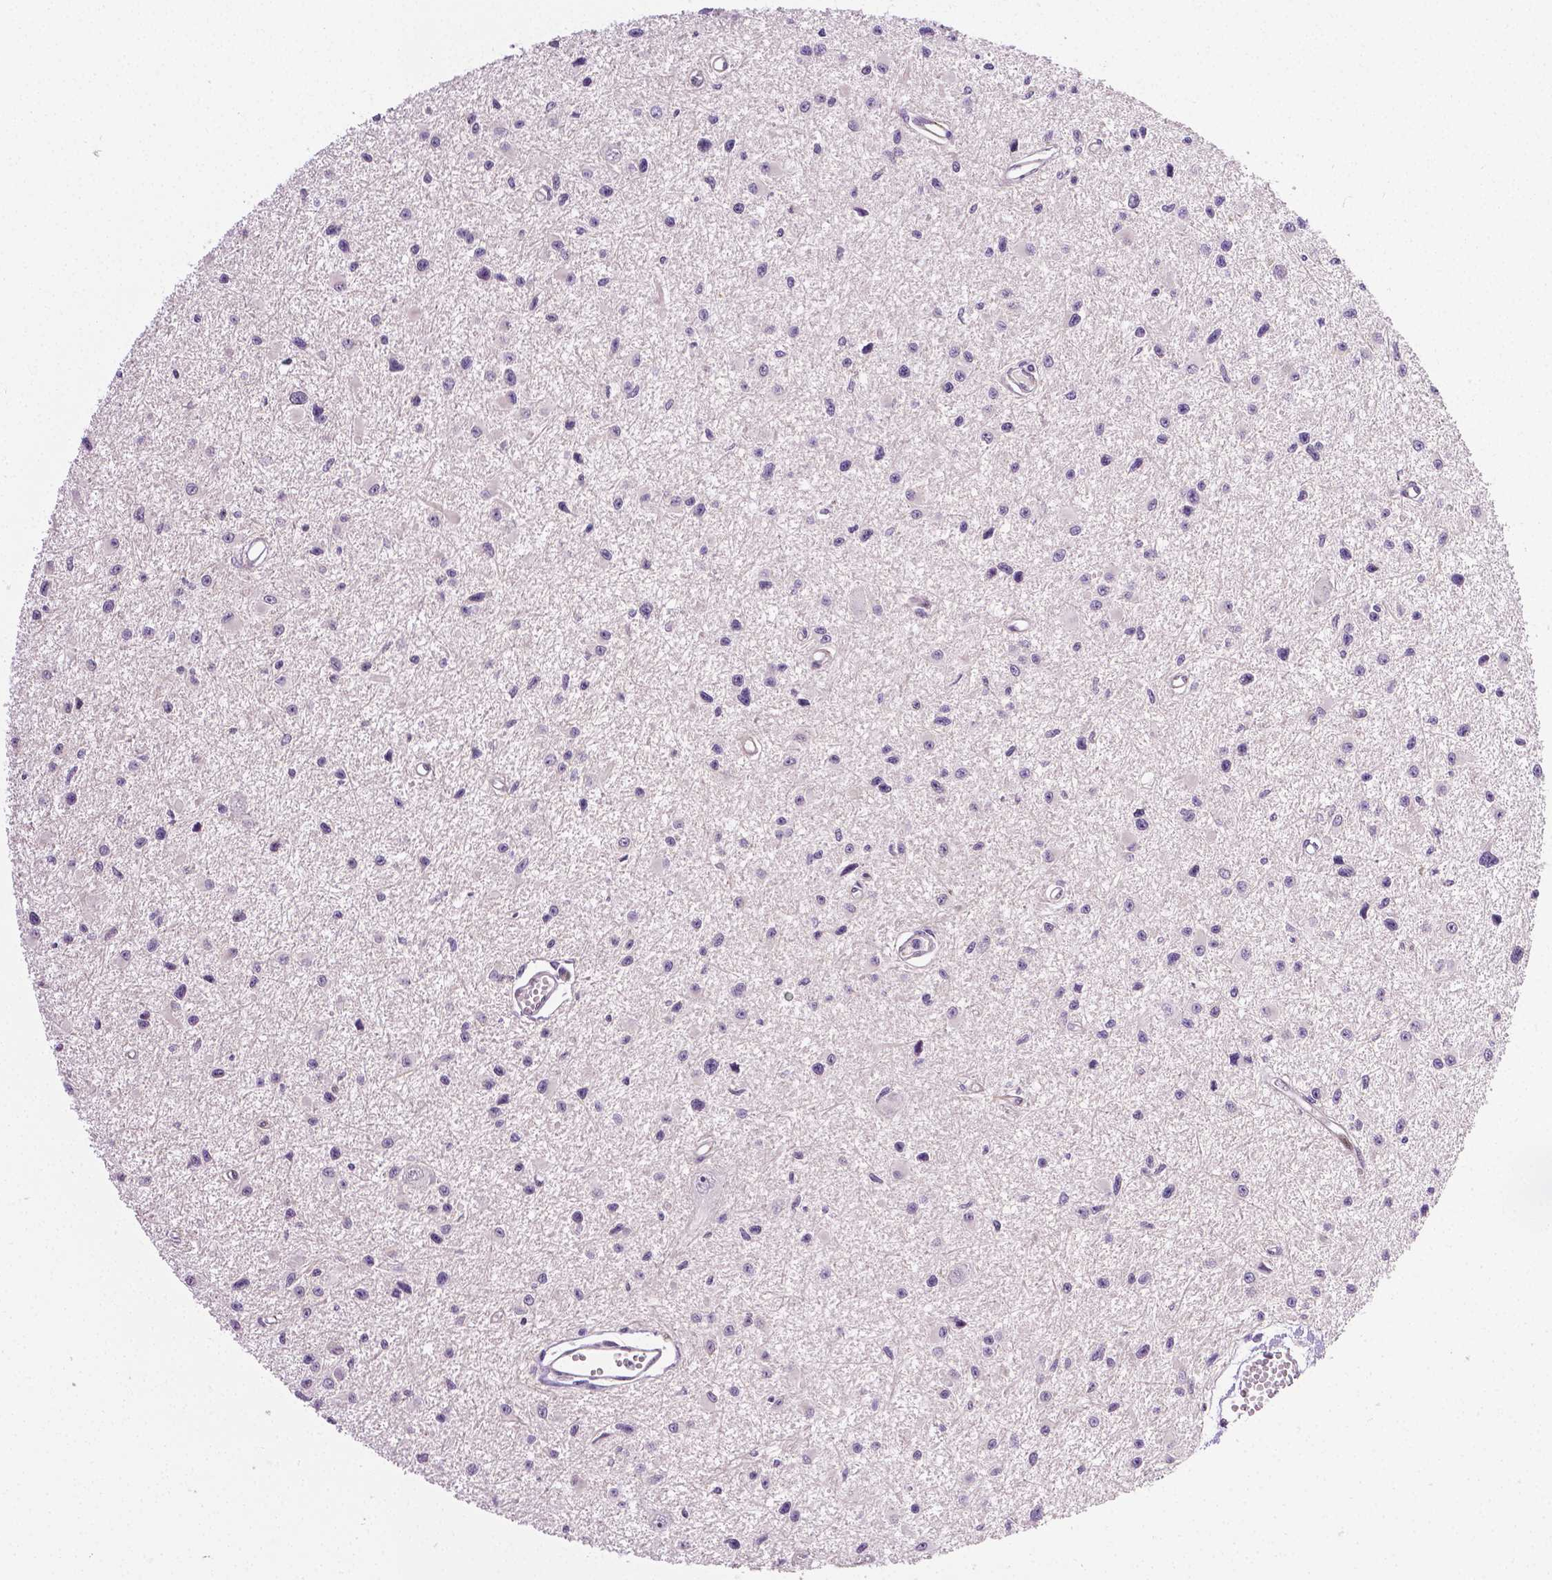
{"staining": {"intensity": "negative", "quantity": "none", "location": "none"}, "tissue": "glioma", "cell_type": "Tumor cells", "image_type": "cancer", "snomed": [{"axis": "morphology", "description": "Glioma, malignant, High grade"}, {"axis": "topography", "description": "Brain"}], "caption": "Protein analysis of glioma reveals no significant positivity in tumor cells.", "gene": "PTGER3", "patient": {"sex": "male", "age": 54}}